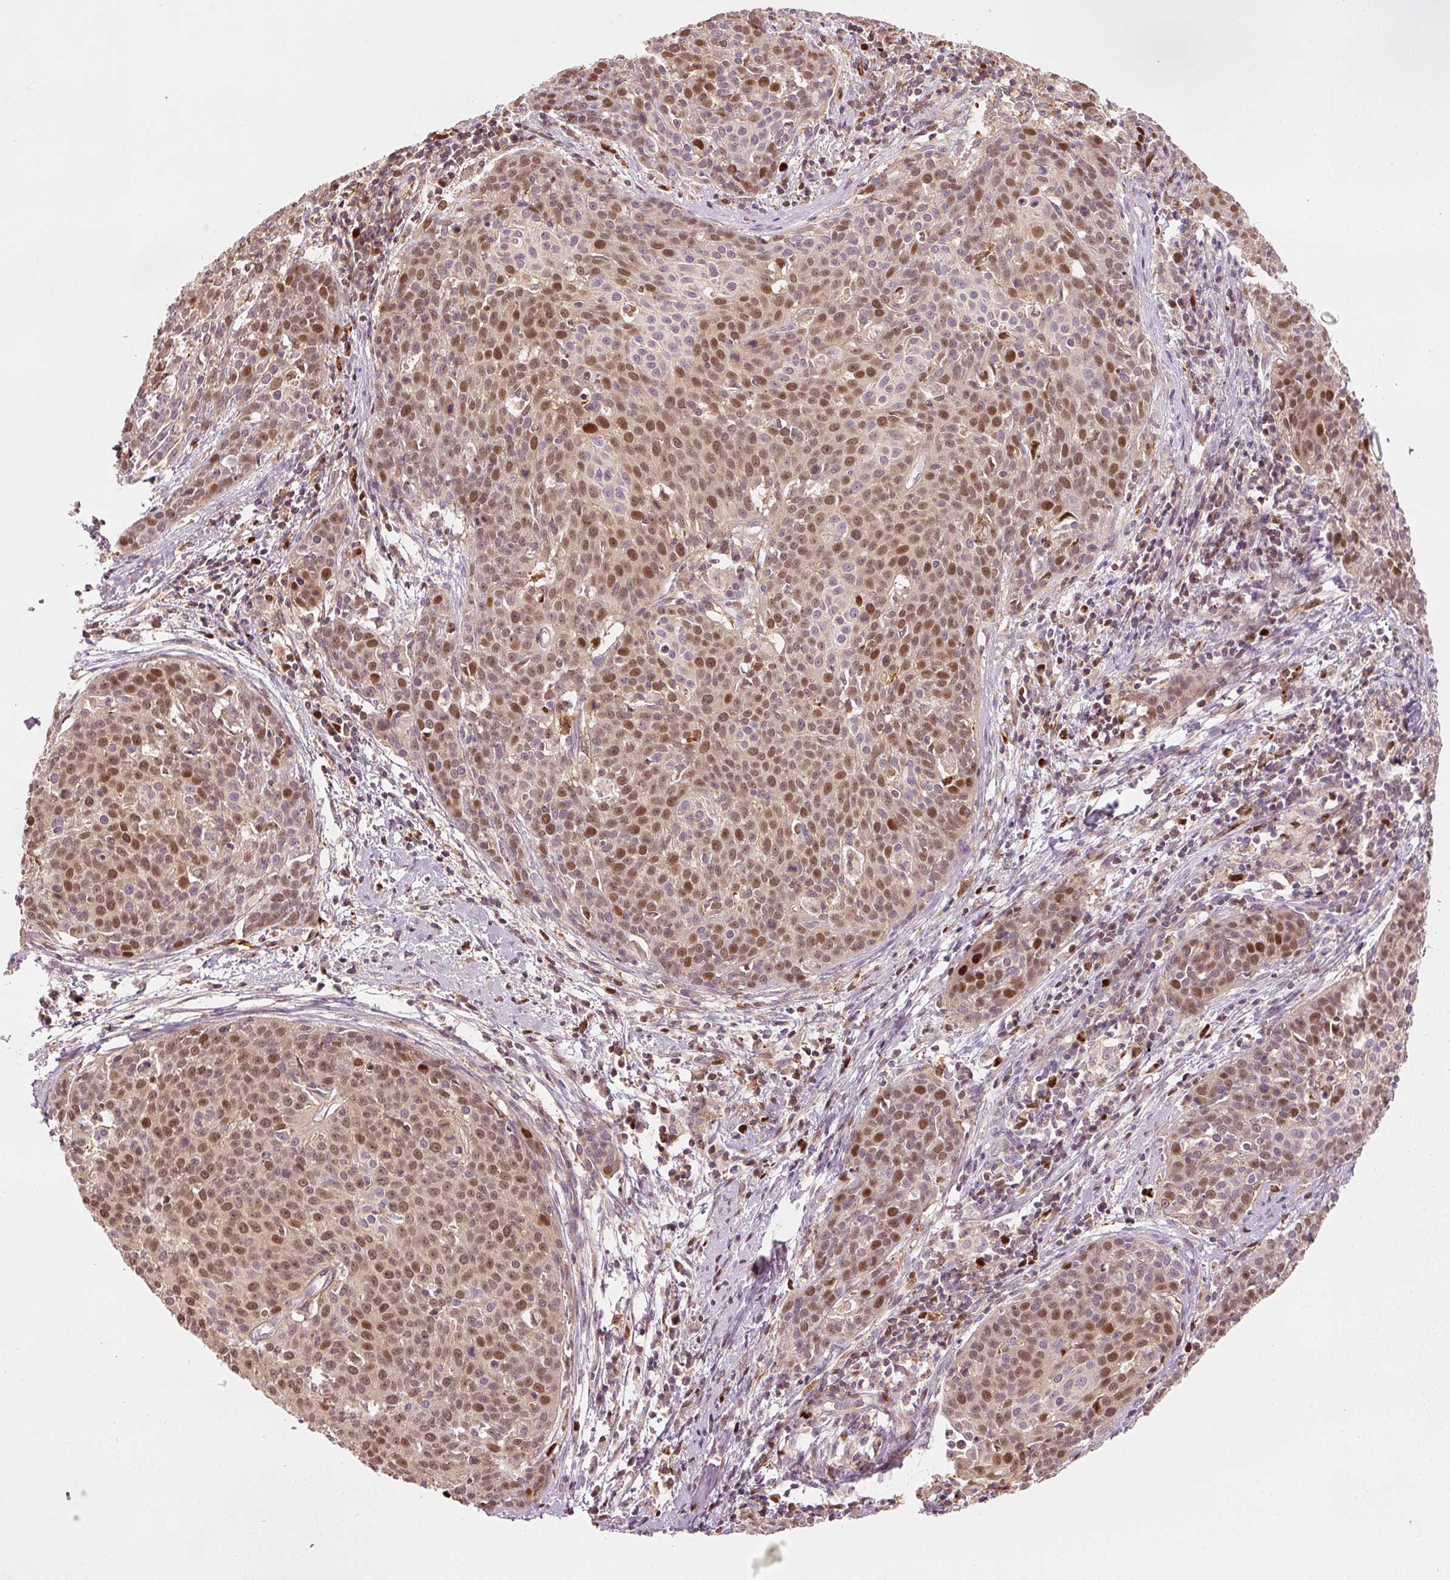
{"staining": {"intensity": "strong", "quantity": "25%-75%", "location": "nuclear"}, "tissue": "cervical cancer", "cell_type": "Tumor cells", "image_type": "cancer", "snomed": [{"axis": "morphology", "description": "Squamous cell carcinoma, NOS"}, {"axis": "topography", "description": "Cervix"}], "caption": "A brown stain shows strong nuclear expression of a protein in human cervical squamous cell carcinoma tumor cells.", "gene": "TREX2", "patient": {"sex": "female", "age": 38}}